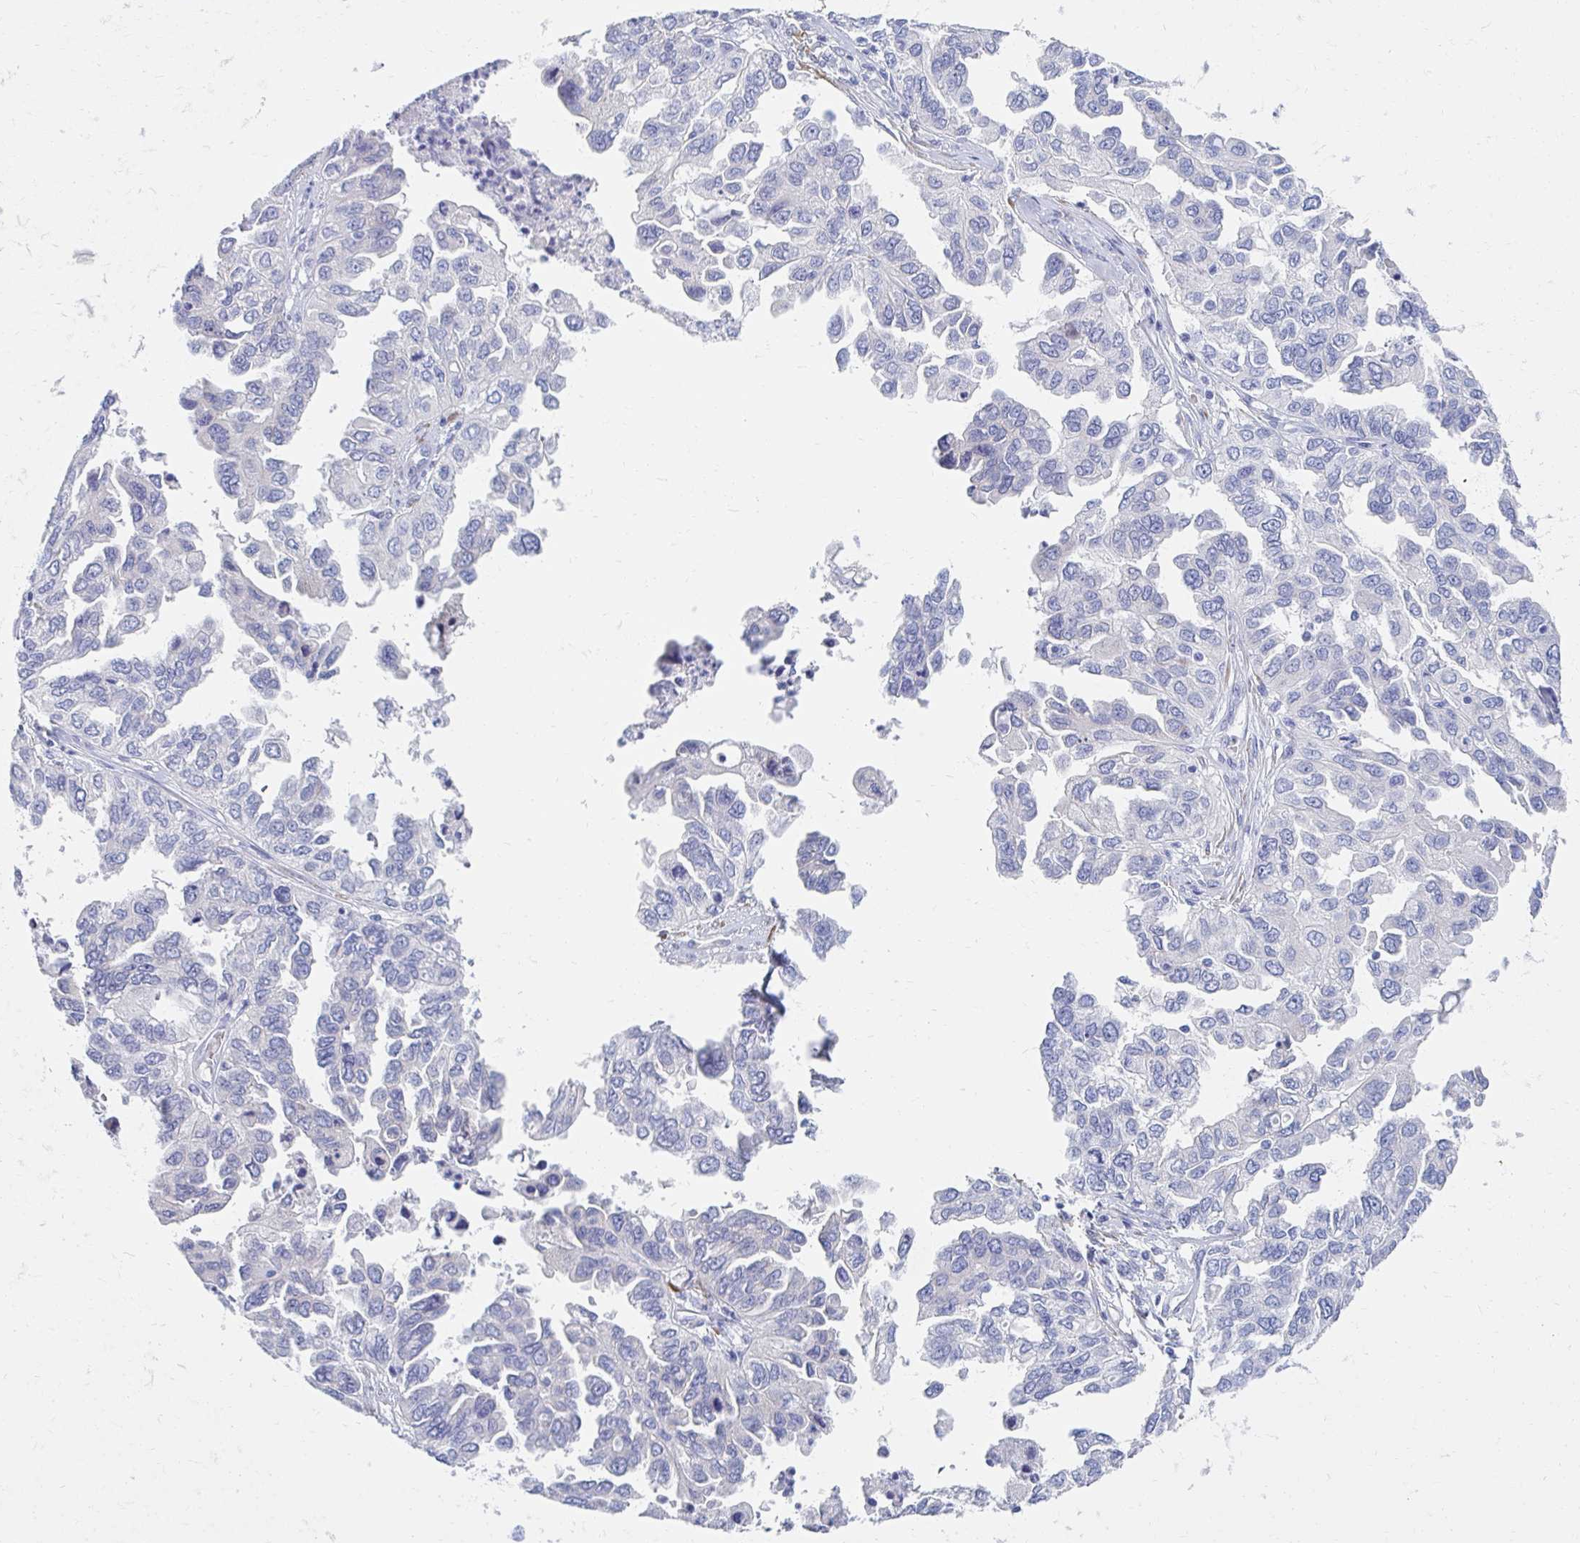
{"staining": {"intensity": "negative", "quantity": "none", "location": "none"}, "tissue": "ovarian cancer", "cell_type": "Tumor cells", "image_type": "cancer", "snomed": [{"axis": "morphology", "description": "Cystadenocarcinoma, serous, NOS"}, {"axis": "topography", "description": "Ovary"}], "caption": "IHC photomicrograph of neoplastic tissue: human ovarian serous cystadenocarcinoma stained with DAB shows no significant protein expression in tumor cells.", "gene": "MYLK2", "patient": {"sex": "female", "age": 53}}